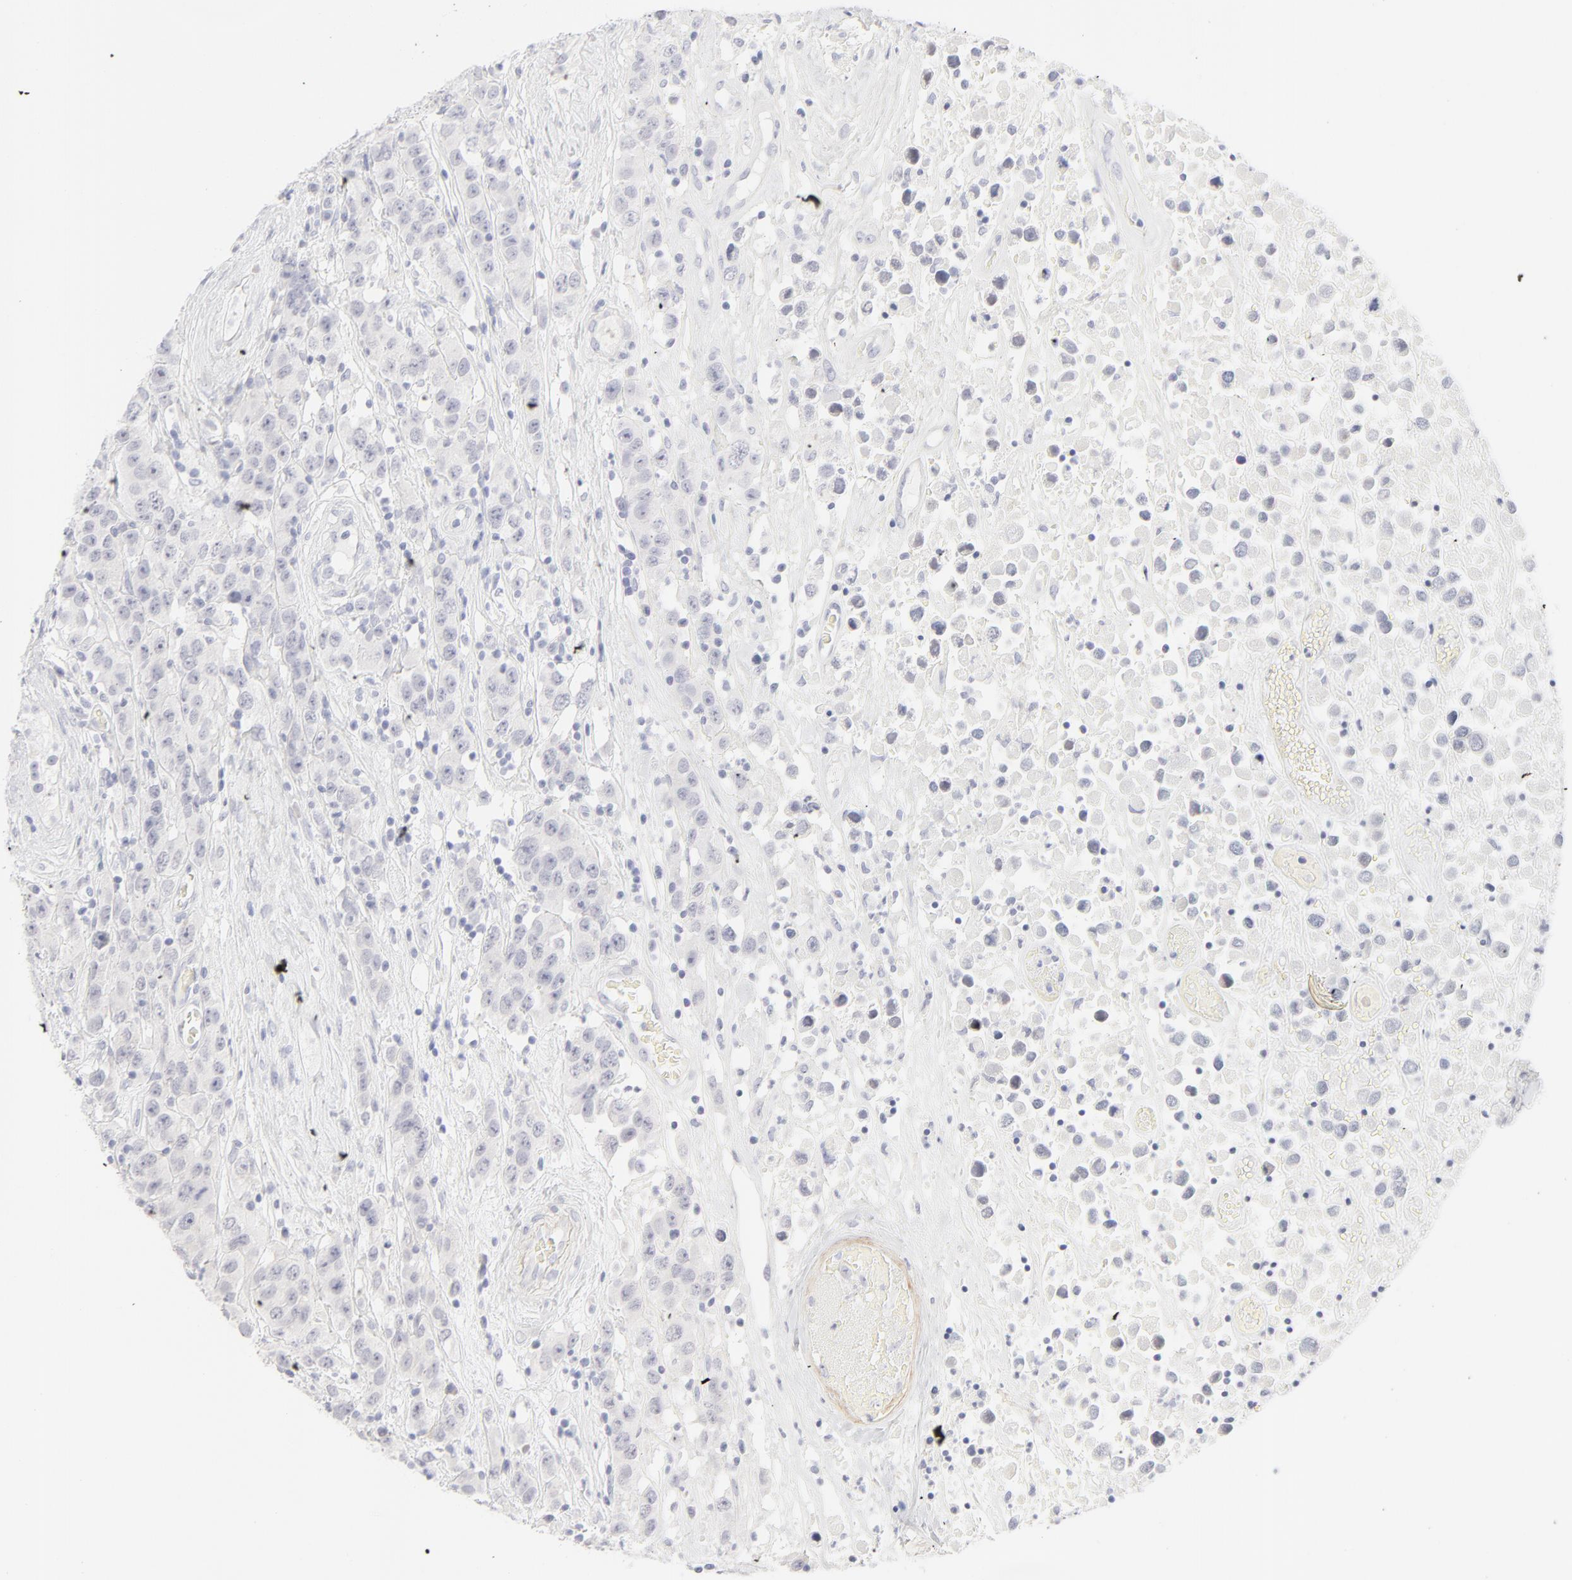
{"staining": {"intensity": "negative", "quantity": "none", "location": "none"}, "tissue": "testis cancer", "cell_type": "Tumor cells", "image_type": "cancer", "snomed": [{"axis": "morphology", "description": "Seminoma, NOS"}, {"axis": "topography", "description": "Testis"}], "caption": "IHC micrograph of testis cancer stained for a protein (brown), which shows no staining in tumor cells. (DAB IHC, high magnification).", "gene": "NPNT", "patient": {"sex": "male", "age": 52}}